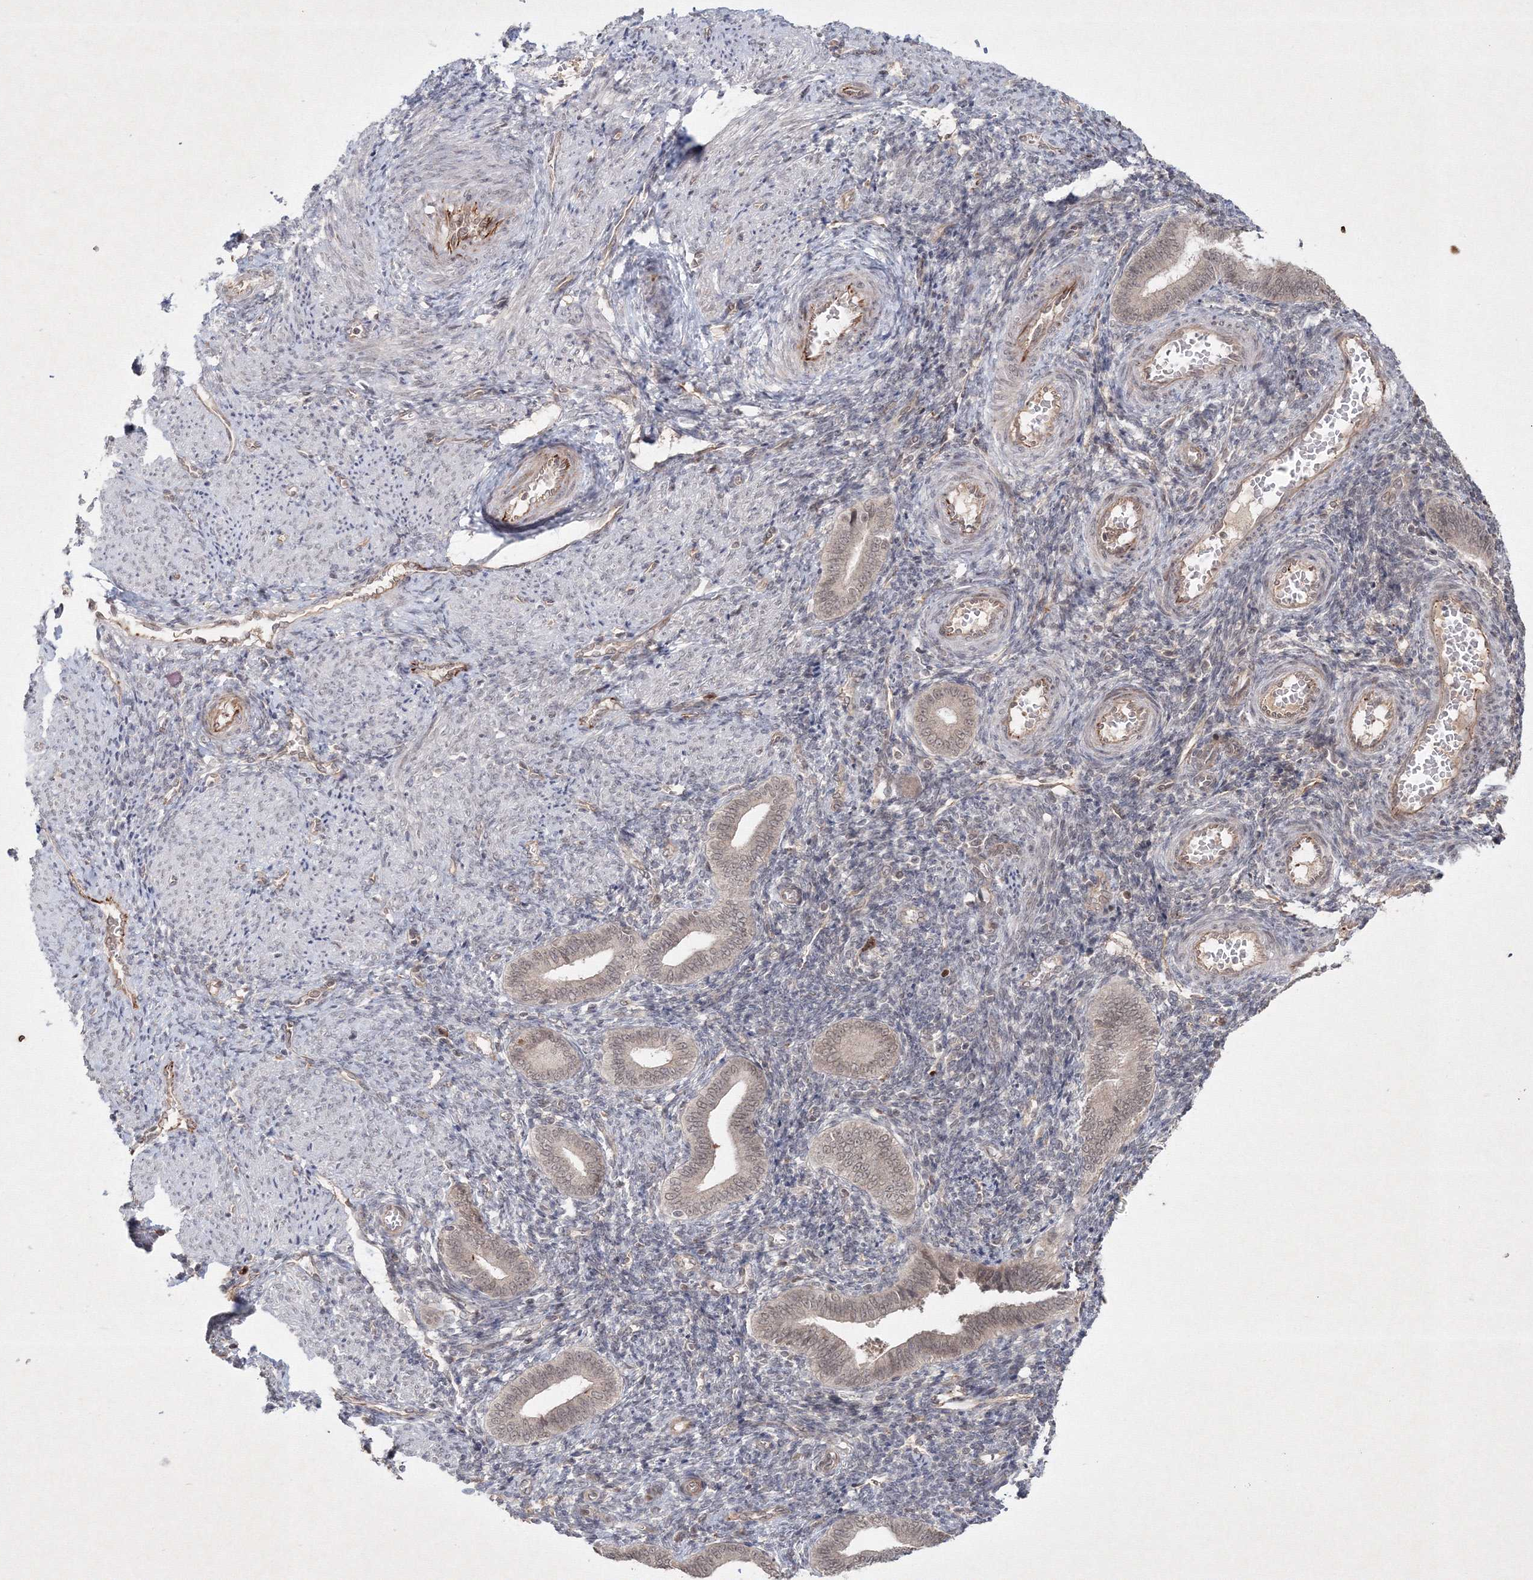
{"staining": {"intensity": "moderate", "quantity": "<25%", "location": "nuclear"}, "tissue": "endometrium", "cell_type": "Cells in endometrial stroma", "image_type": "normal", "snomed": [{"axis": "morphology", "description": "Normal tissue, NOS"}, {"axis": "topography", "description": "Uterus"}, {"axis": "topography", "description": "Endometrium"}], "caption": "A brown stain shows moderate nuclear staining of a protein in cells in endometrial stroma of benign endometrium. The staining was performed using DAB to visualize the protein expression in brown, while the nuclei were stained in blue with hematoxylin (Magnification: 20x).", "gene": "KIF20A", "patient": {"sex": "female", "age": 33}}